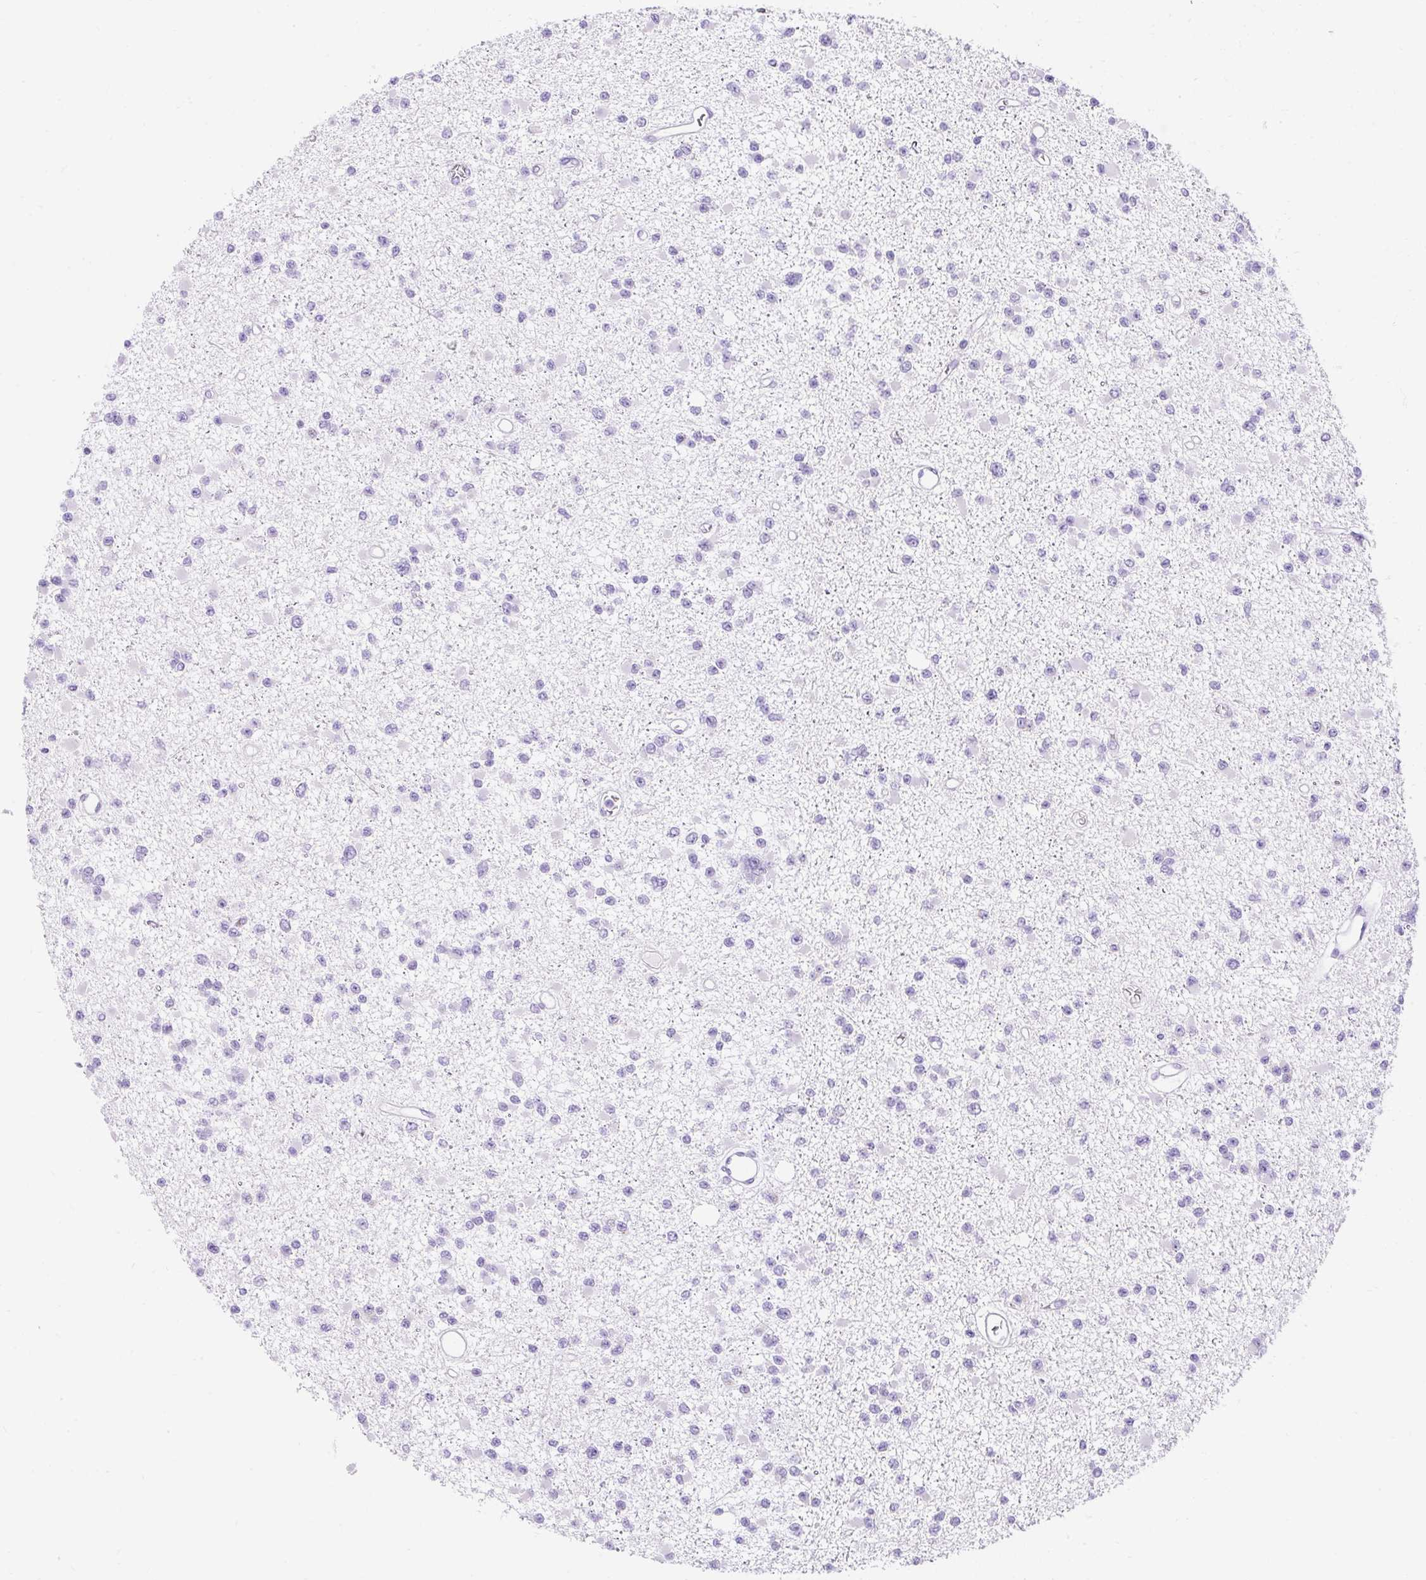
{"staining": {"intensity": "negative", "quantity": "none", "location": "none"}, "tissue": "glioma", "cell_type": "Tumor cells", "image_type": "cancer", "snomed": [{"axis": "morphology", "description": "Glioma, malignant, Low grade"}, {"axis": "topography", "description": "Brain"}], "caption": "High power microscopy photomicrograph of an immunohistochemistry (IHC) image of malignant low-grade glioma, revealing no significant staining in tumor cells. (DAB (3,3'-diaminobenzidine) immunohistochemistry visualized using brightfield microscopy, high magnification).", "gene": "GOLGA8A", "patient": {"sex": "female", "age": 22}}